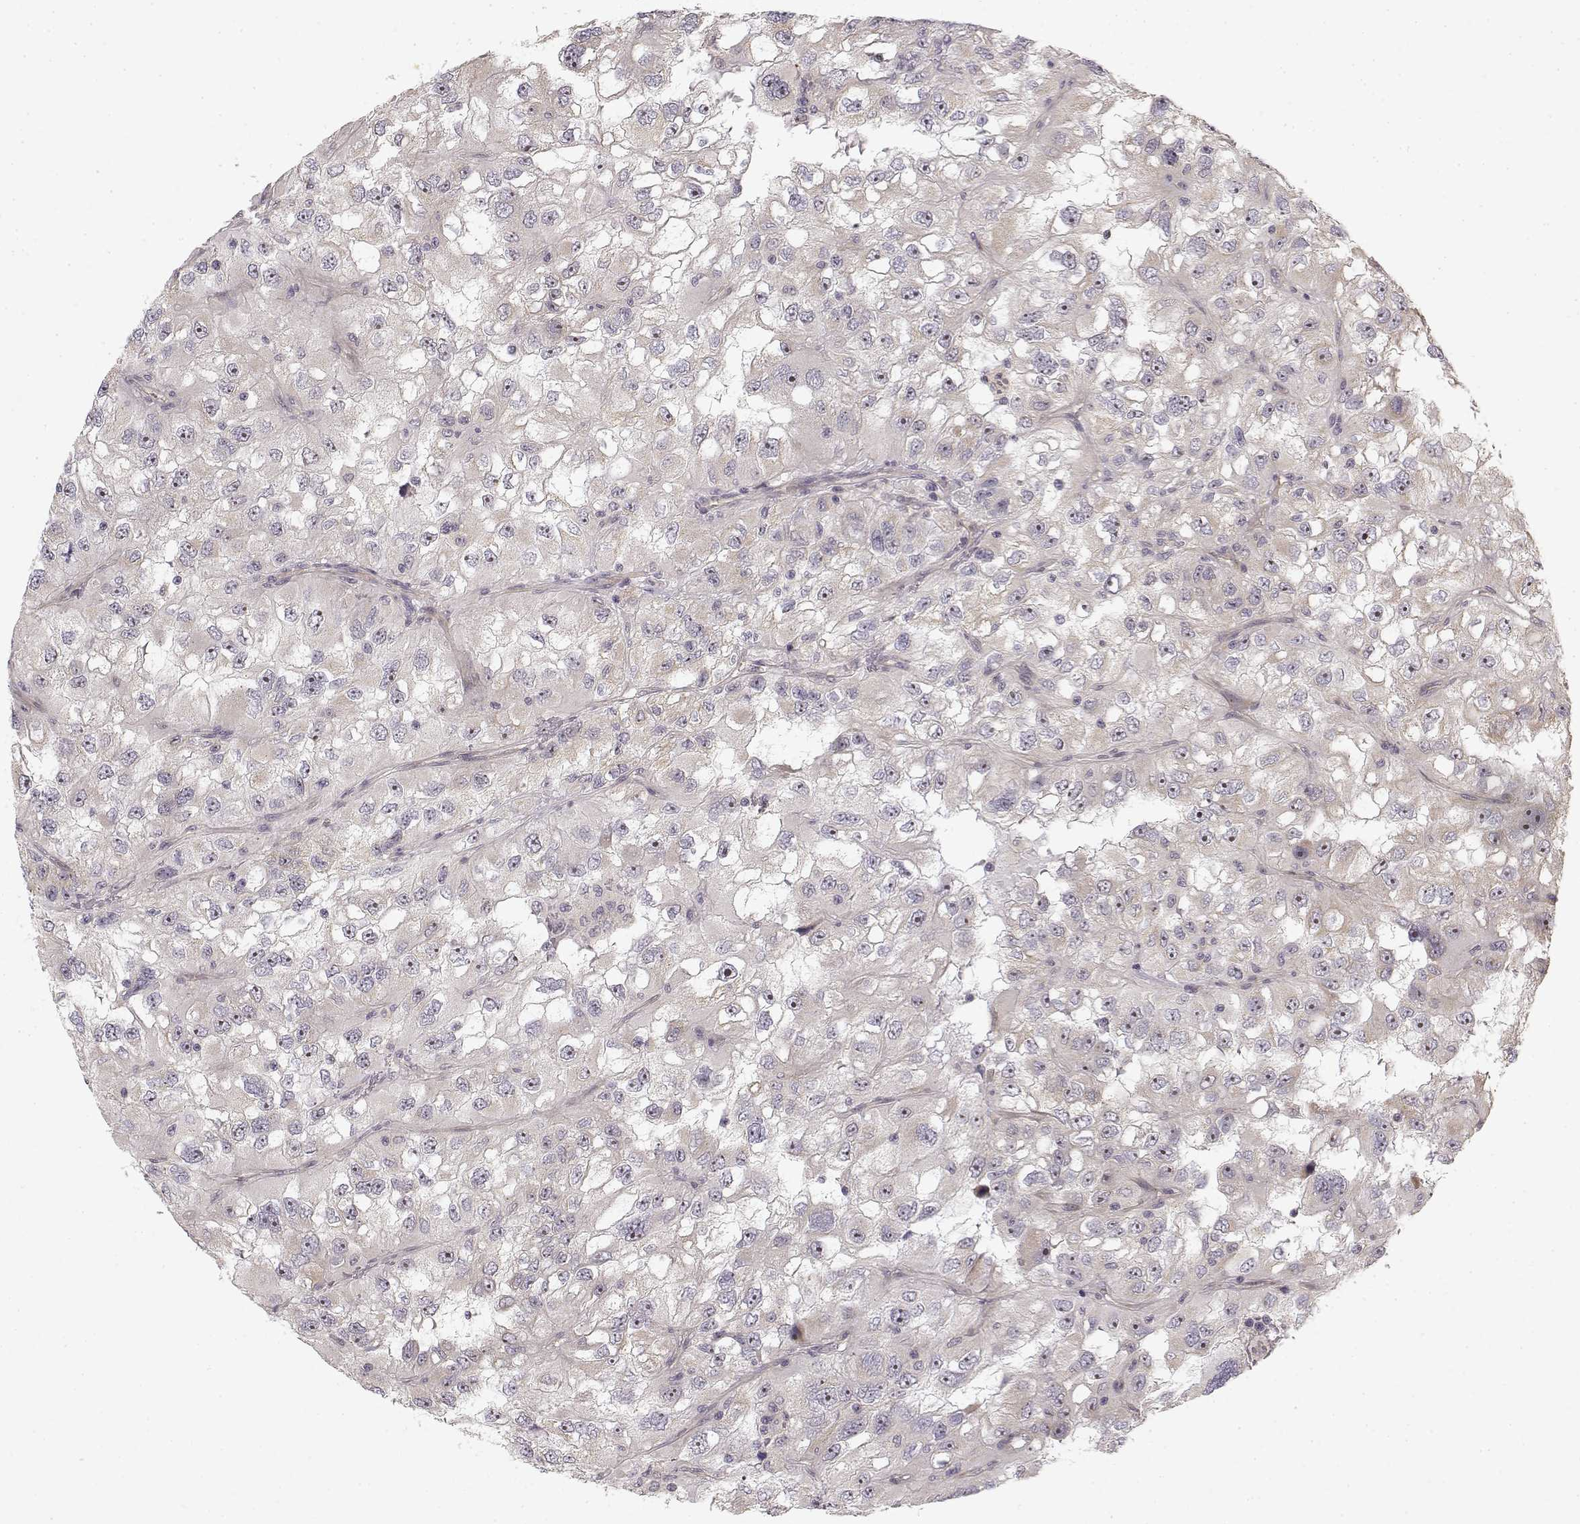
{"staining": {"intensity": "weak", "quantity": "<25%", "location": "cytoplasmic/membranous"}, "tissue": "renal cancer", "cell_type": "Tumor cells", "image_type": "cancer", "snomed": [{"axis": "morphology", "description": "Adenocarcinoma, NOS"}, {"axis": "topography", "description": "Kidney"}], "caption": "This is an IHC histopathology image of human adenocarcinoma (renal). There is no expression in tumor cells.", "gene": "MED12L", "patient": {"sex": "male", "age": 64}}